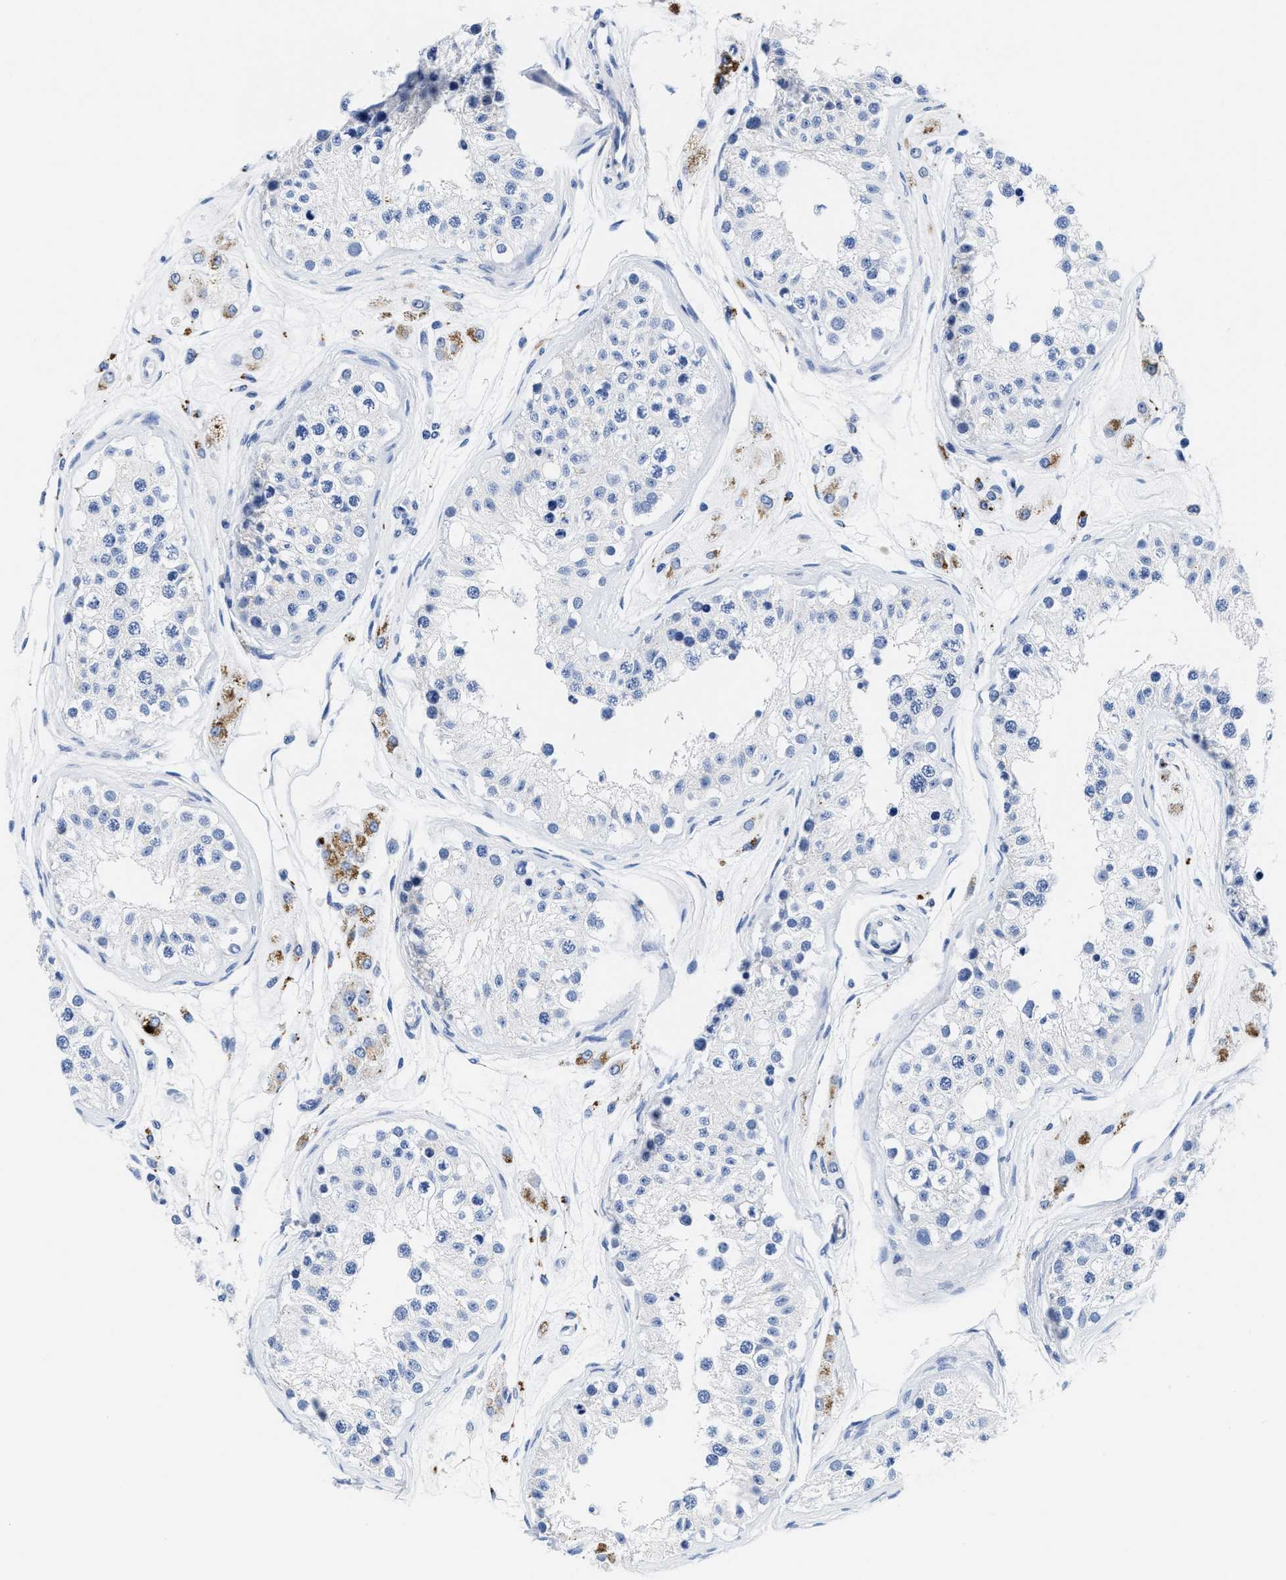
{"staining": {"intensity": "negative", "quantity": "none", "location": "none"}, "tissue": "testis", "cell_type": "Cells in seminiferous ducts", "image_type": "normal", "snomed": [{"axis": "morphology", "description": "Normal tissue, NOS"}, {"axis": "morphology", "description": "Adenocarcinoma, metastatic, NOS"}, {"axis": "topography", "description": "Testis"}], "caption": "Immunohistochemistry of unremarkable human testis displays no staining in cells in seminiferous ducts.", "gene": "TTC3", "patient": {"sex": "male", "age": 26}}